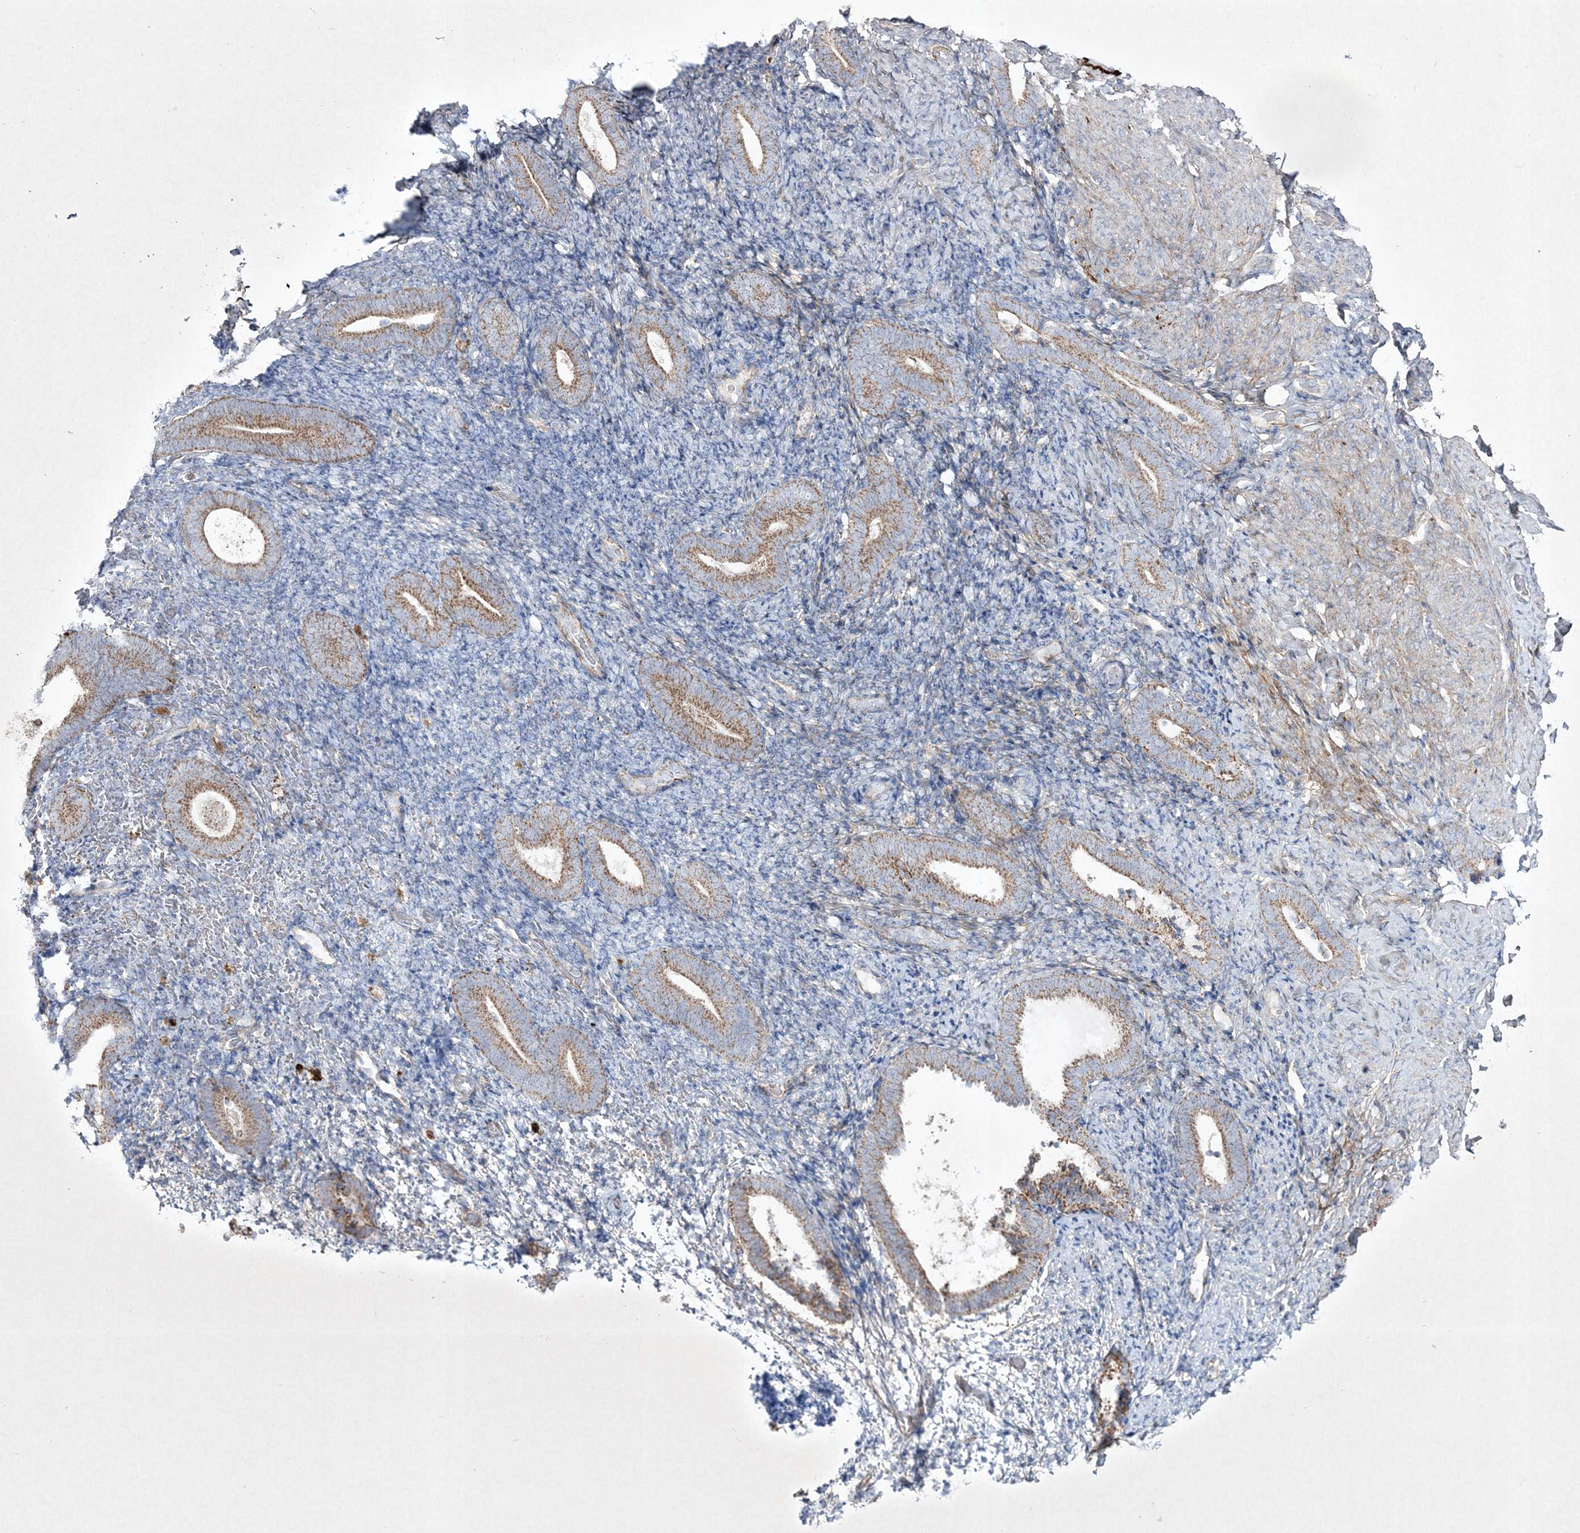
{"staining": {"intensity": "weak", "quantity": "<25%", "location": "cytoplasmic/membranous"}, "tissue": "endometrium", "cell_type": "Cells in endometrial stroma", "image_type": "normal", "snomed": [{"axis": "morphology", "description": "Normal tissue, NOS"}, {"axis": "topography", "description": "Endometrium"}], "caption": "Human endometrium stained for a protein using immunohistochemistry displays no expression in cells in endometrial stroma.", "gene": "RICTOR", "patient": {"sex": "female", "age": 51}}